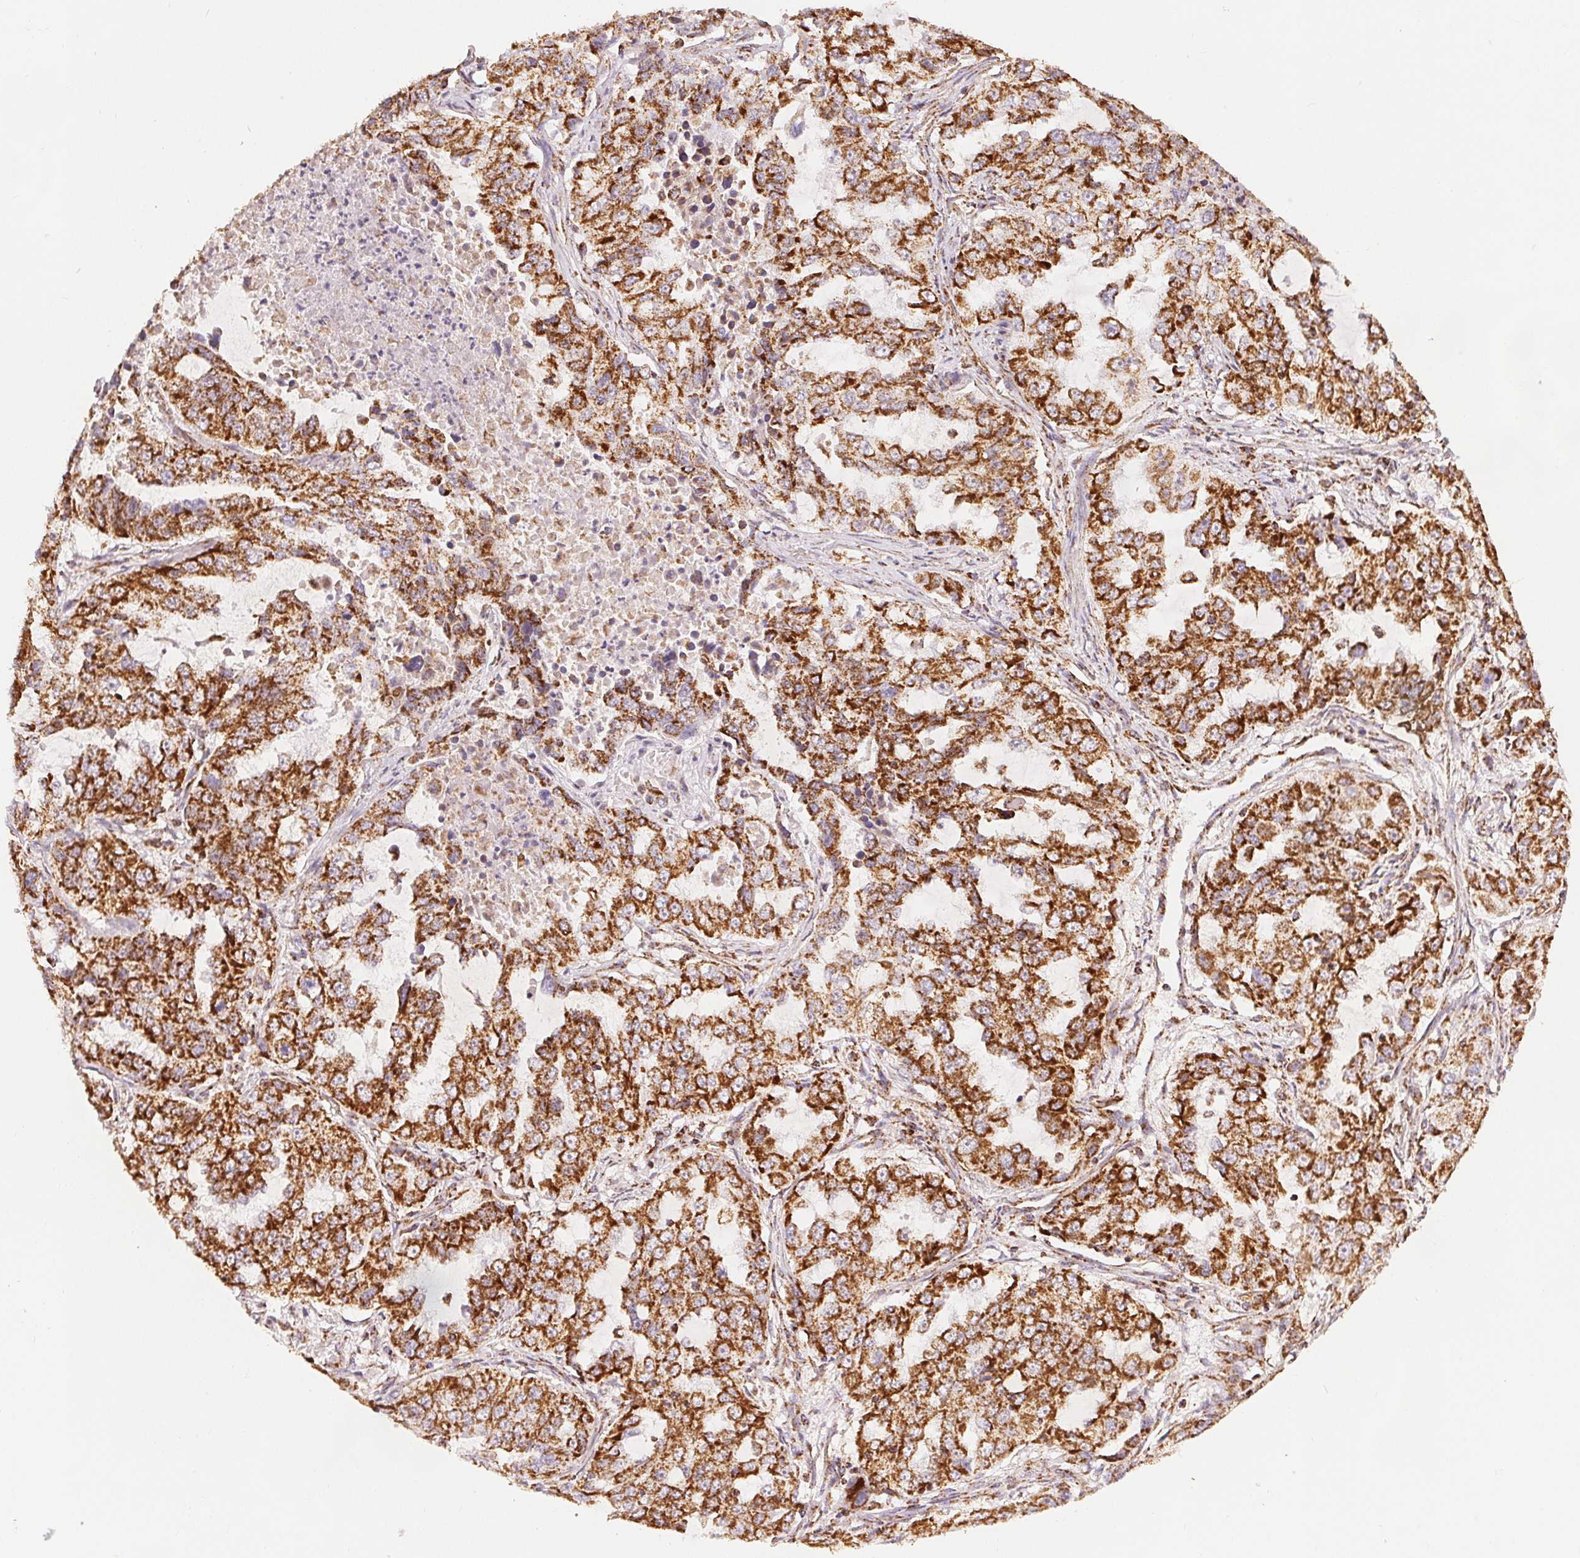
{"staining": {"intensity": "strong", "quantity": ">75%", "location": "cytoplasmic/membranous"}, "tissue": "lung cancer", "cell_type": "Tumor cells", "image_type": "cancer", "snomed": [{"axis": "morphology", "description": "Adenocarcinoma, NOS"}, {"axis": "topography", "description": "Lung"}], "caption": "The image shows immunohistochemical staining of lung adenocarcinoma. There is strong cytoplasmic/membranous expression is present in approximately >75% of tumor cells.", "gene": "SDHB", "patient": {"sex": "female", "age": 61}}